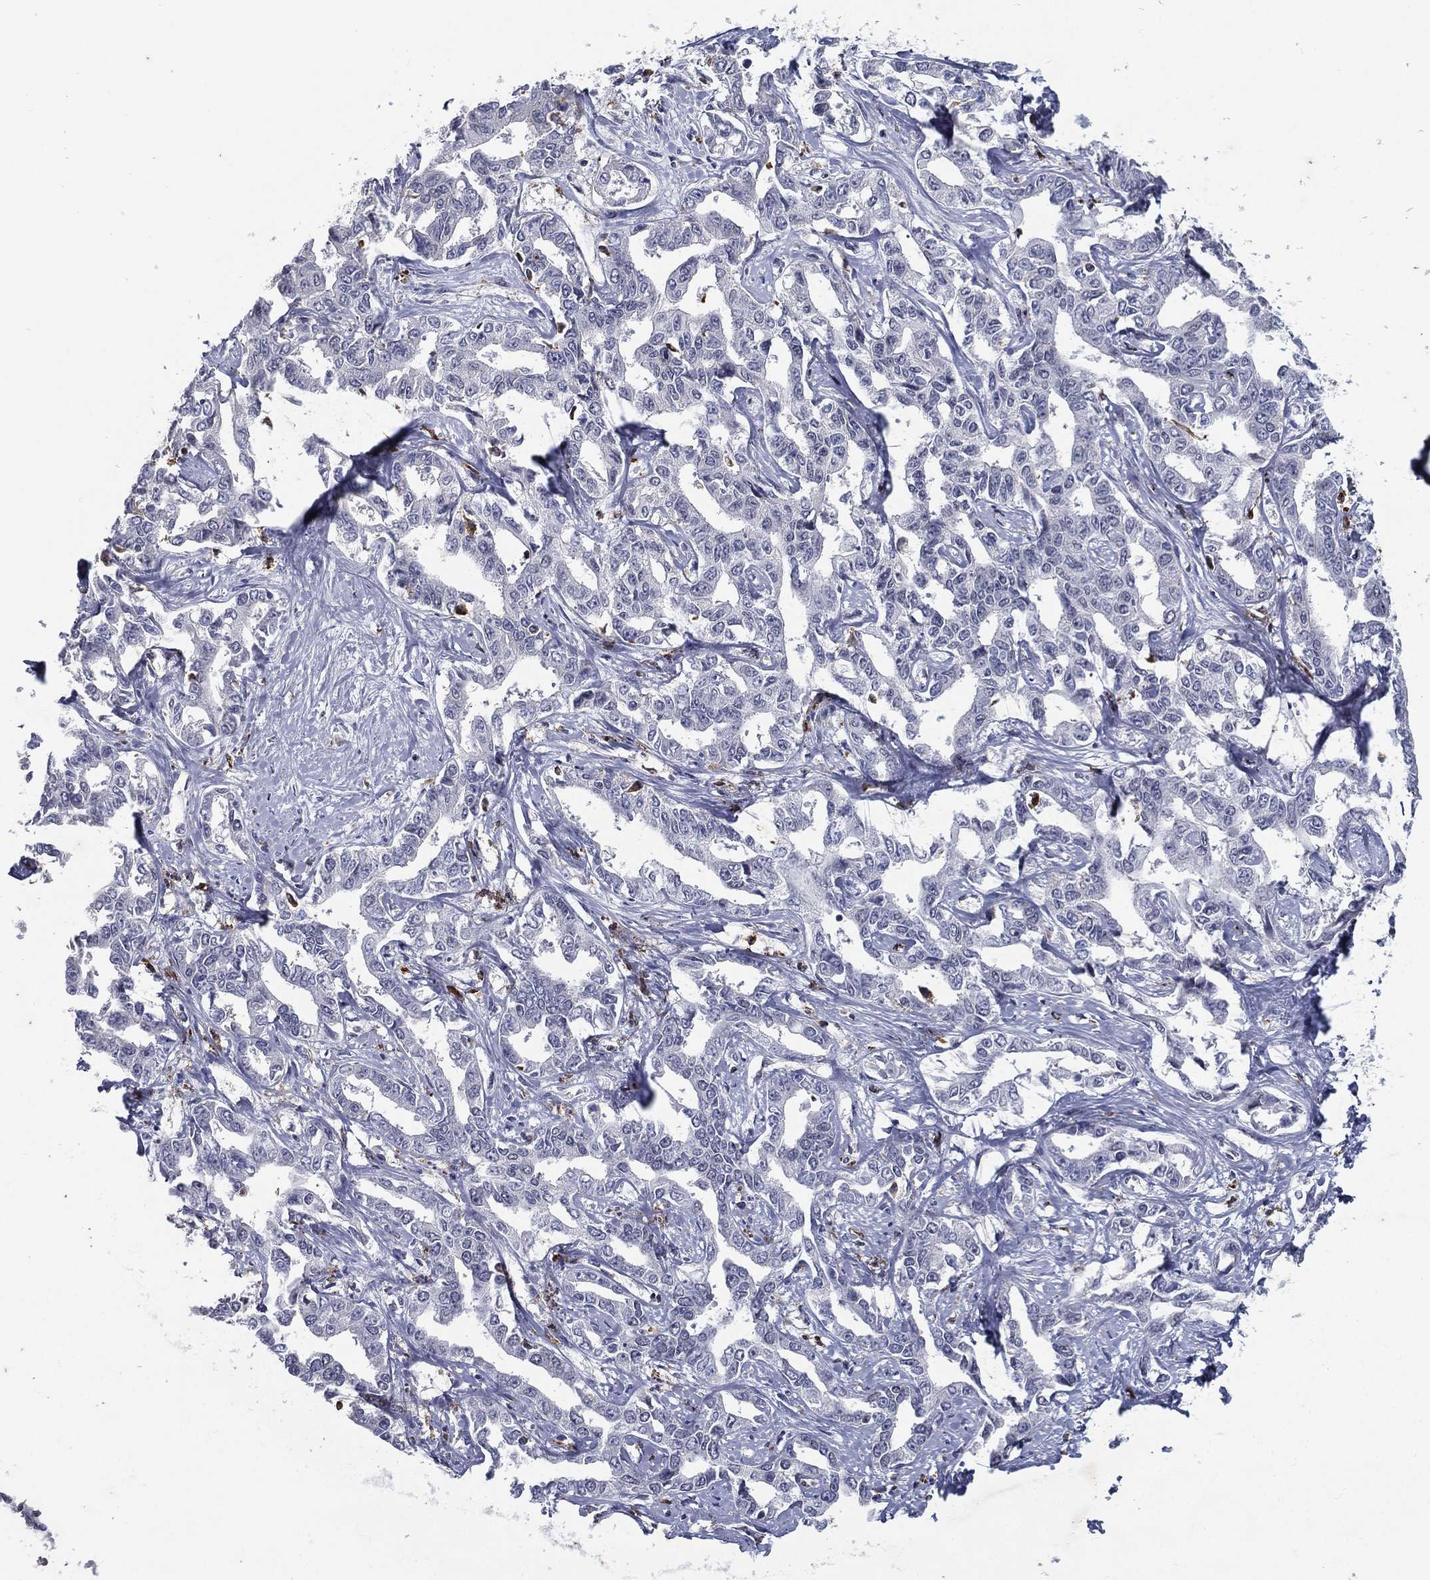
{"staining": {"intensity": "negative", "quantity": "none", "location": "none"}, "tissue": "liver cancer", "cell_type": "Tumor cells", "image_type": "cancer", "snomed": [{"axis": "morphology", "description": "Cholangiocarcinoma"}, {"axis": "topography", "description": "Liver"}], "caption": "DAB immunohistochemical staining of liver cancer (cholangiocarcinoma) exhibits no significant staining in tumor cells. (Stains: DAB IHC with hematoxylin counter stain, Microscopy: brightfield microscopy at high magnification).", "gene": "EVI2B", "patient": {"sex": "male", "age": 59}}